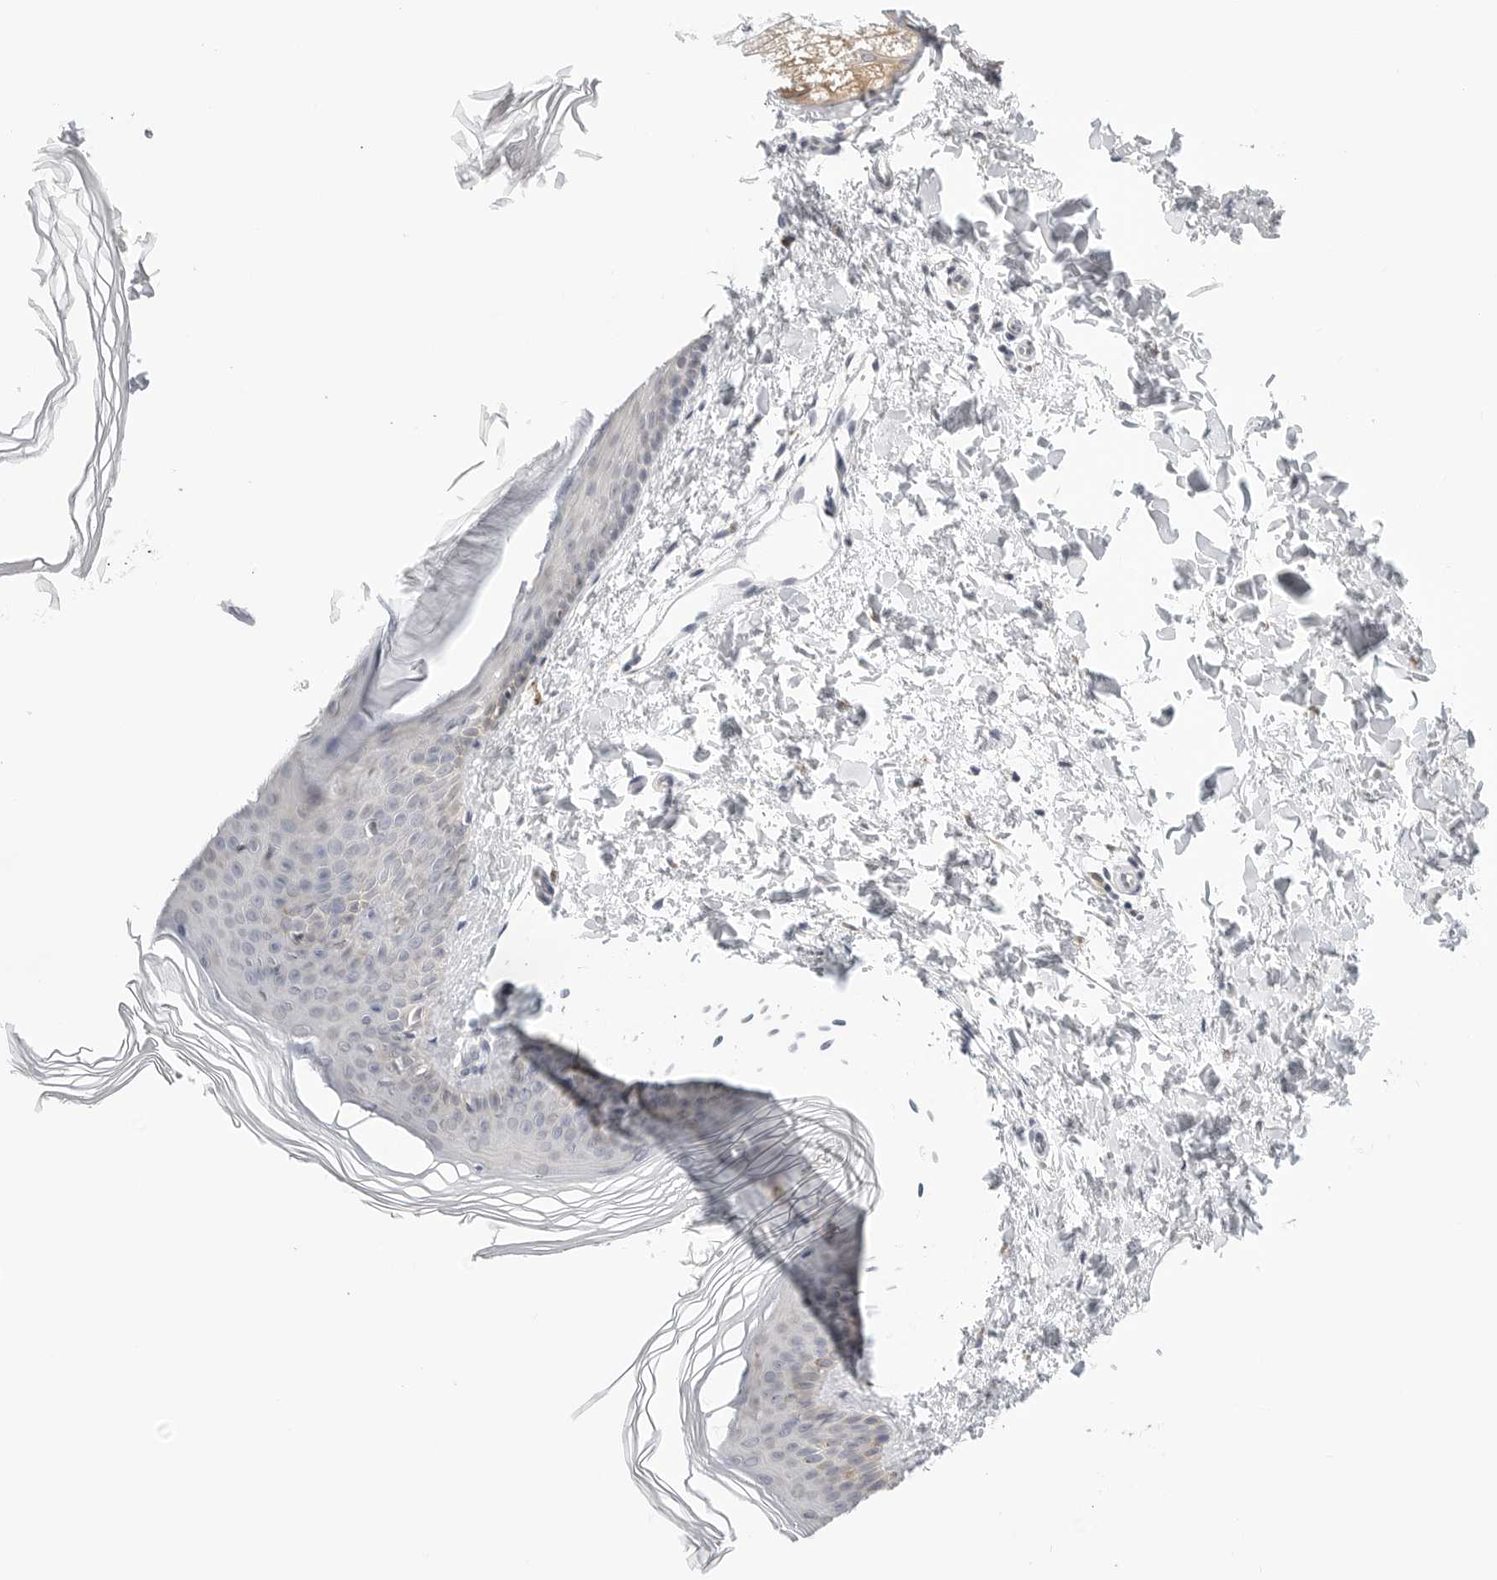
{"staining": {"intensity": "negative", "quantity": "none", "location": "none"}, "tissue": "skin", "cell_type": "Fibroblasts", "image_type": "normal", "snomed": [{"axis": "morphology", "description": "Normal tissue, NOS"}, {"axis": "topography", "description": "Skin"}], "caption": "High magnification brightfield microscopy of benign skin stained with DAB (3,3'-diaminobenzidine) (brown) and counterstained with hematoxylin (blue): fibroblasts show no significant positivity. (Immunohistochemistry (ihc), brightfield microscopy, high magnification).", "gene": "RPN1", "patient": {"sex": "female", "age": 27}}